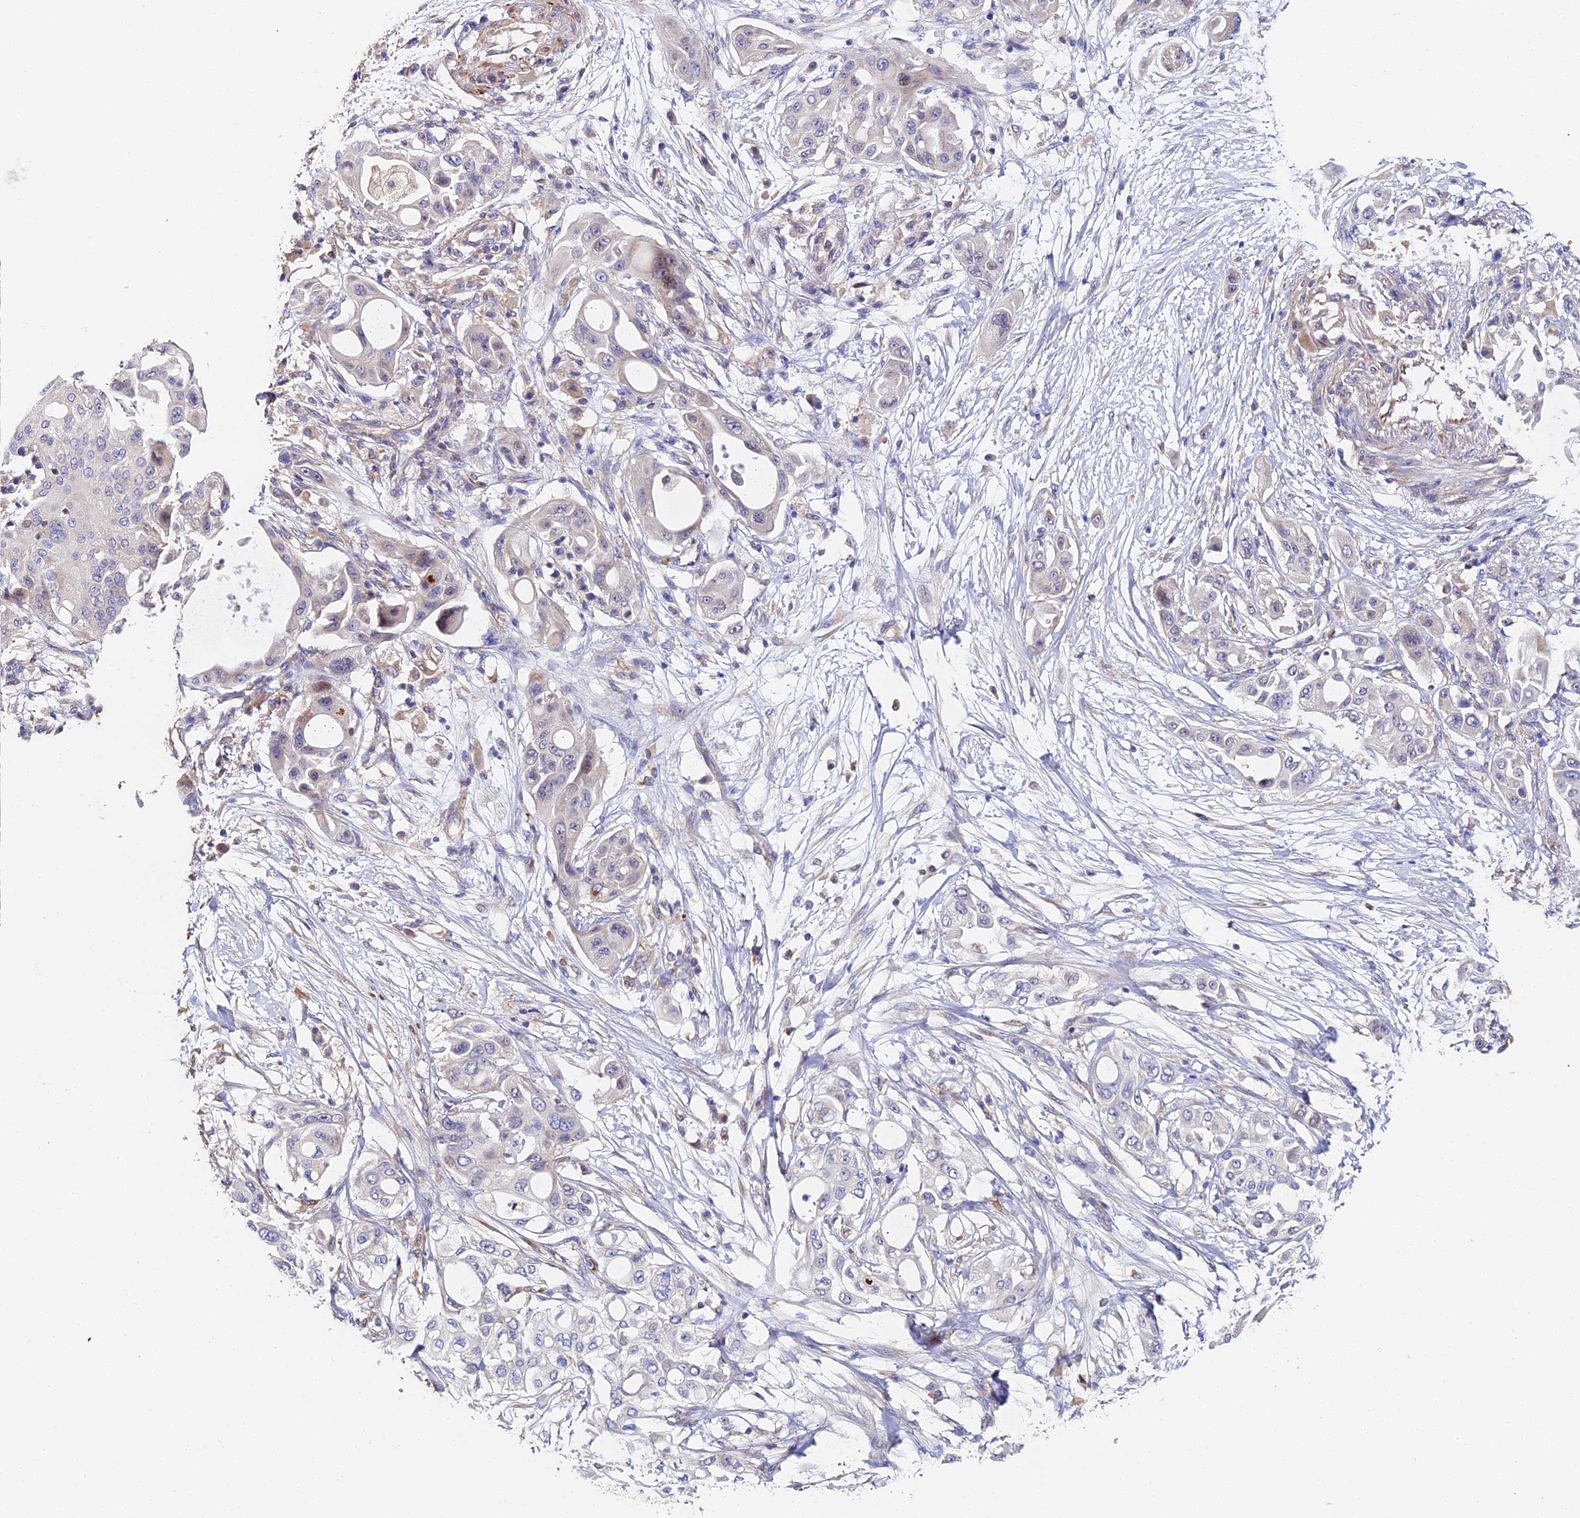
{"staining": {"intensity": "moderate", "quantity": "<25%", "location": "cytoplasmic/membranous"}, "tissue": "pancreatic cancer", "cell_type": "Tumor cells", "image_type": "cancer", "snomed": [{"axis": "morphology", "description": "Adenocarcinoma, NOS"}, {"axis": "topography", "description": "Pancreas"}], "caption": "Protein positivity by immunohistochemistry demonstrates moderate cytoplasmic/membranous expression in about <25% of tumor cells in pancreatic cancer (adenocarcinoma).", "gene": "ENSG00000268674", "patient": {"sex": "male", "age": 68}}